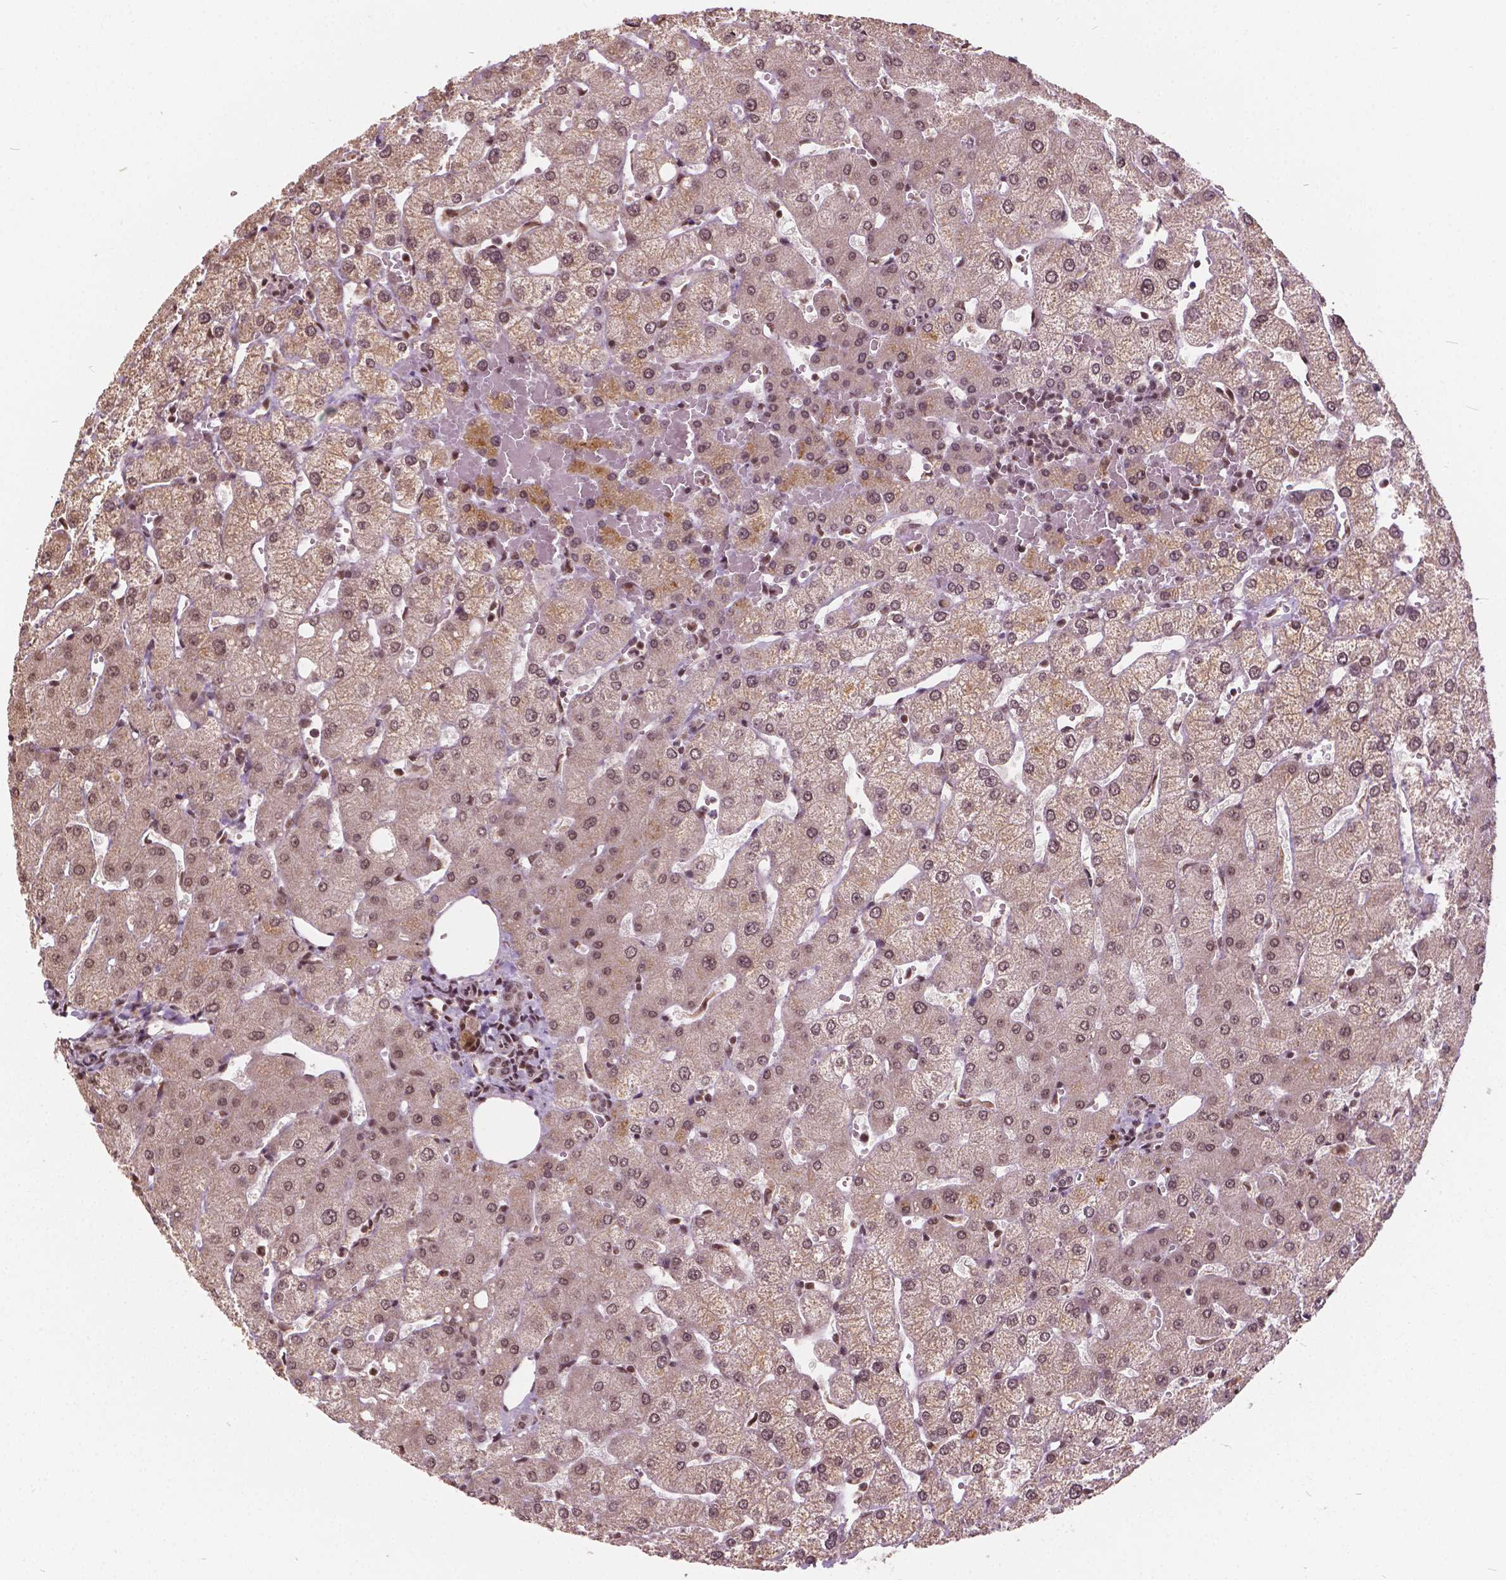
{"staining": {"intensity": "weak", "quantity": ">75%", "location": "nuclear"}, "tissue": "liver", "cell_type": "Cholangiocytes", "image_type": "normal", "snomed": [{"axis": "morphology", "description": "Normal tissue, NOS"}, {"axis": "topography", "description": "Liver"}], "caption": "Protein staining of normal liver demonstrates weak nuclear staining in about >75% of cholangiocytes. (Stains: DAB (3,3'-diaminobenzidine) in brown, nuclei in blue, Microscopy: brightfield microscopy at high magnification).", "gene": "GPS2", "patient": {"sex": "female", "age": 54}}